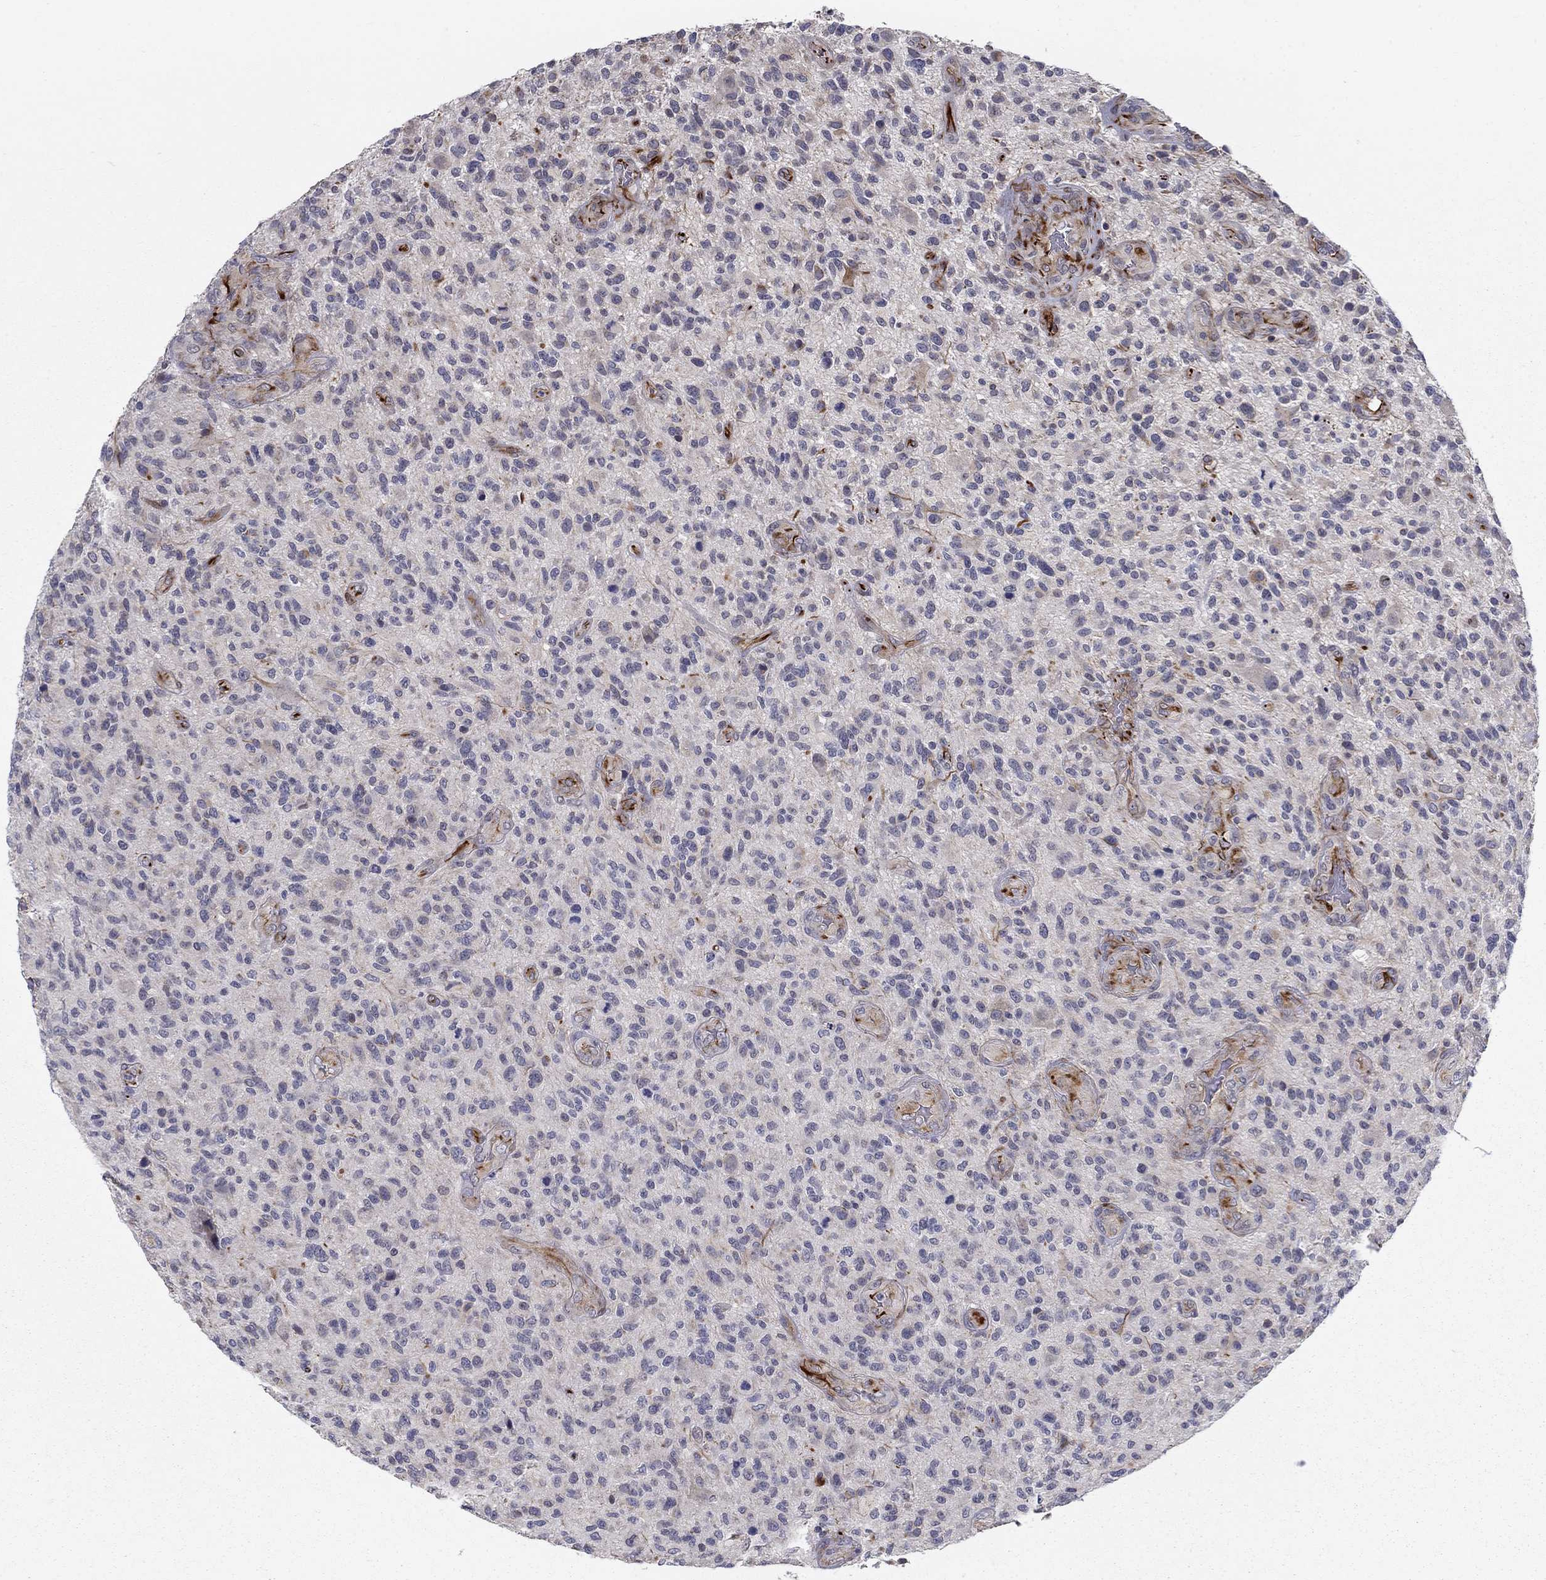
{"staining": {"intensity": "negative", "quantity": "none", "location": "none"}, "tissue": "glioma", "cell_type": "Tumor cells", "image_type": "cancer", "snomed": [{"axis": "morphology", "description": "Glioma, malignant, High grade"}, {"axis": "topography", "description": "Brain"}], "caption": "Protein analysis of malignant glioma (high-grade) displays no significant staining in tumor cells.", "gene": "LACTB2", "patient": {"sex": "male", "age": 47}}